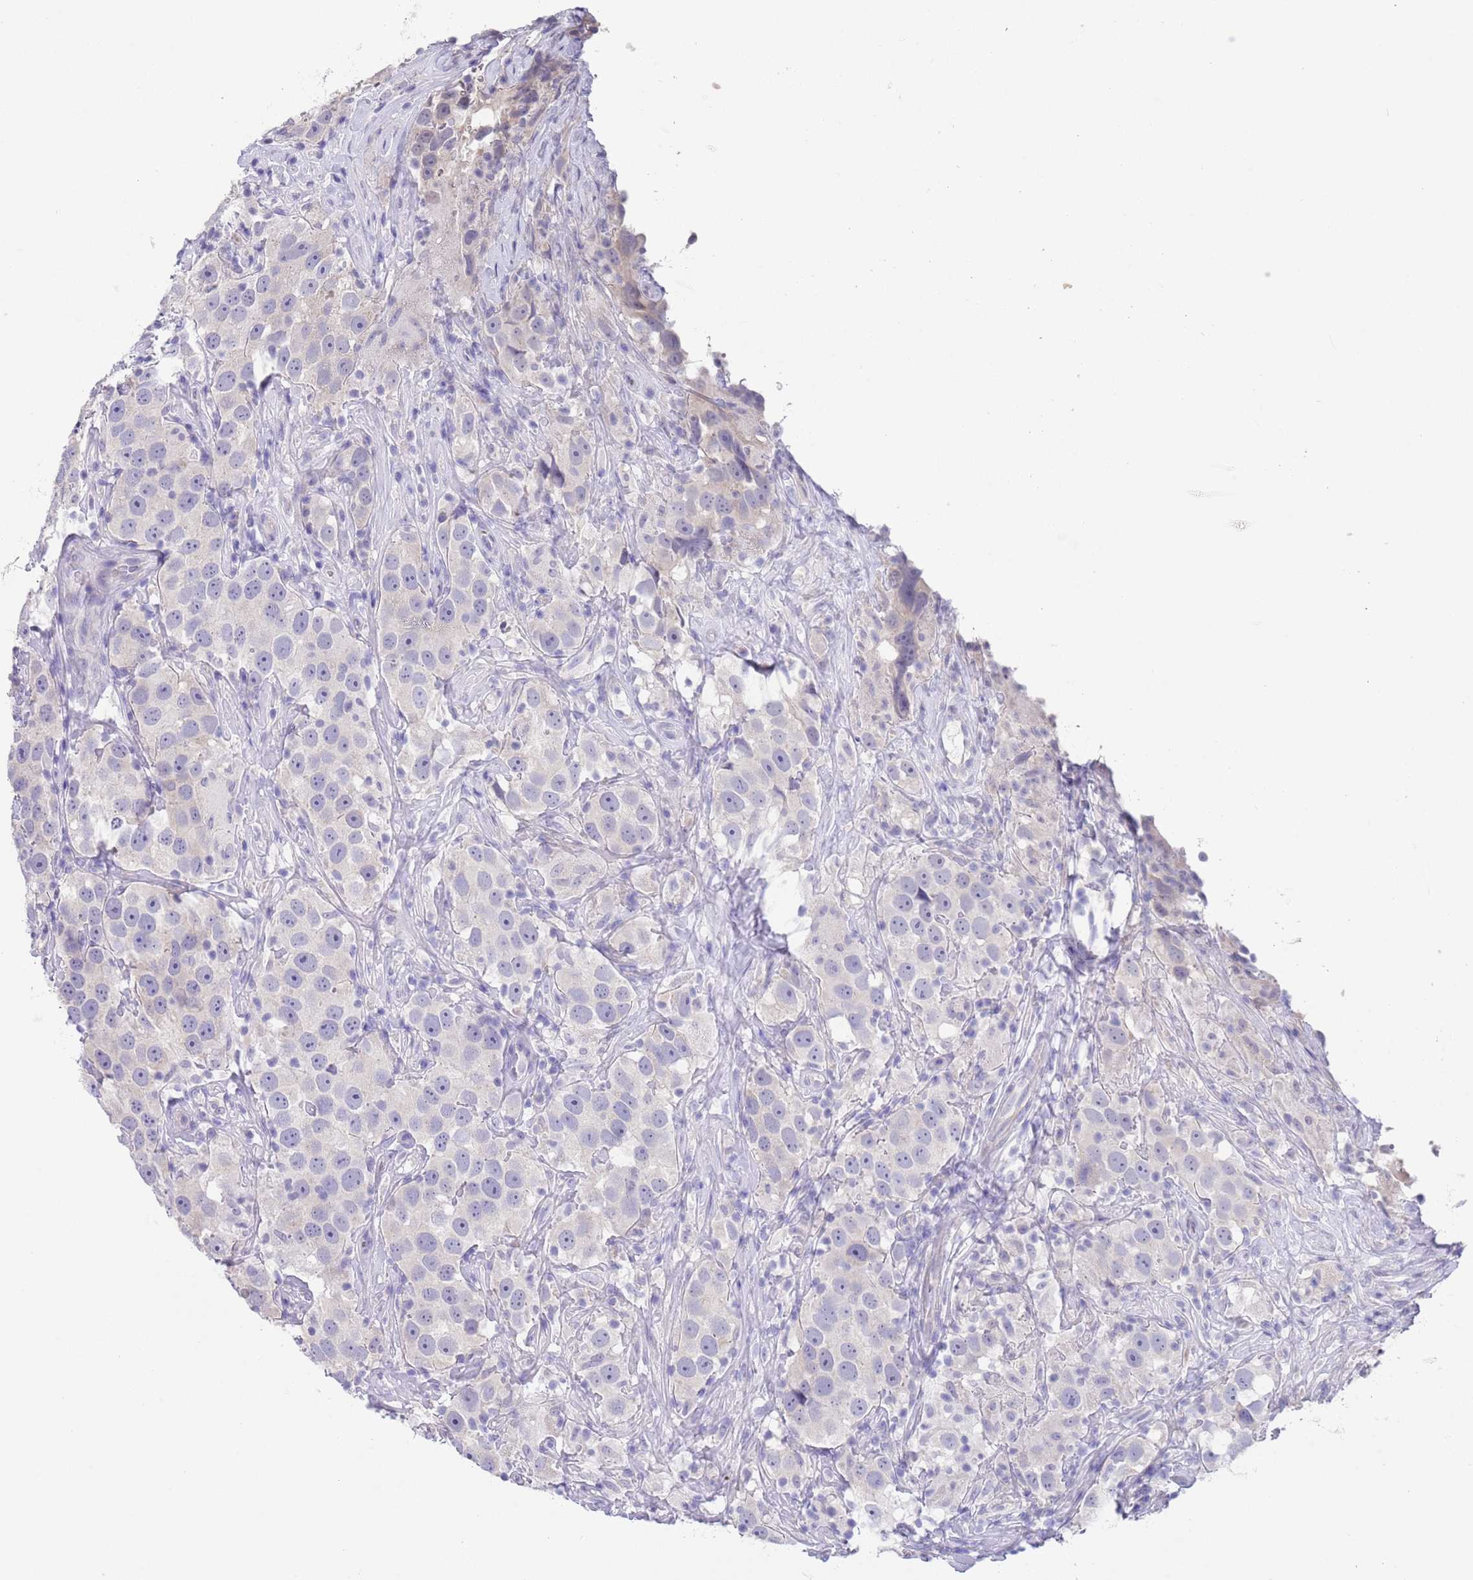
{"staining": {"intensity": "negative", "quantity": "none", "location": "none"}, "tissue": "testis cancer", "cell_type": "Tumor cells", "image_type": "cancer", "snomed": [{"axis": "morphology", "description": "Seminoma, NOS"}, {"axis": "topography", "description": "Testis"}], "caption": "High power microscopy image of an immunohistochemistry histopathology image of seminoma (testis), revealing no significant positivity in tumor cells. The staining was performed using DAB to visualize the protein expression in brown, while the nuclei were stained in blue with hematoxylin (Magnification: 20x).", "gene": "SPIRE2", "patient": {"sex": "male", "age": 49}}